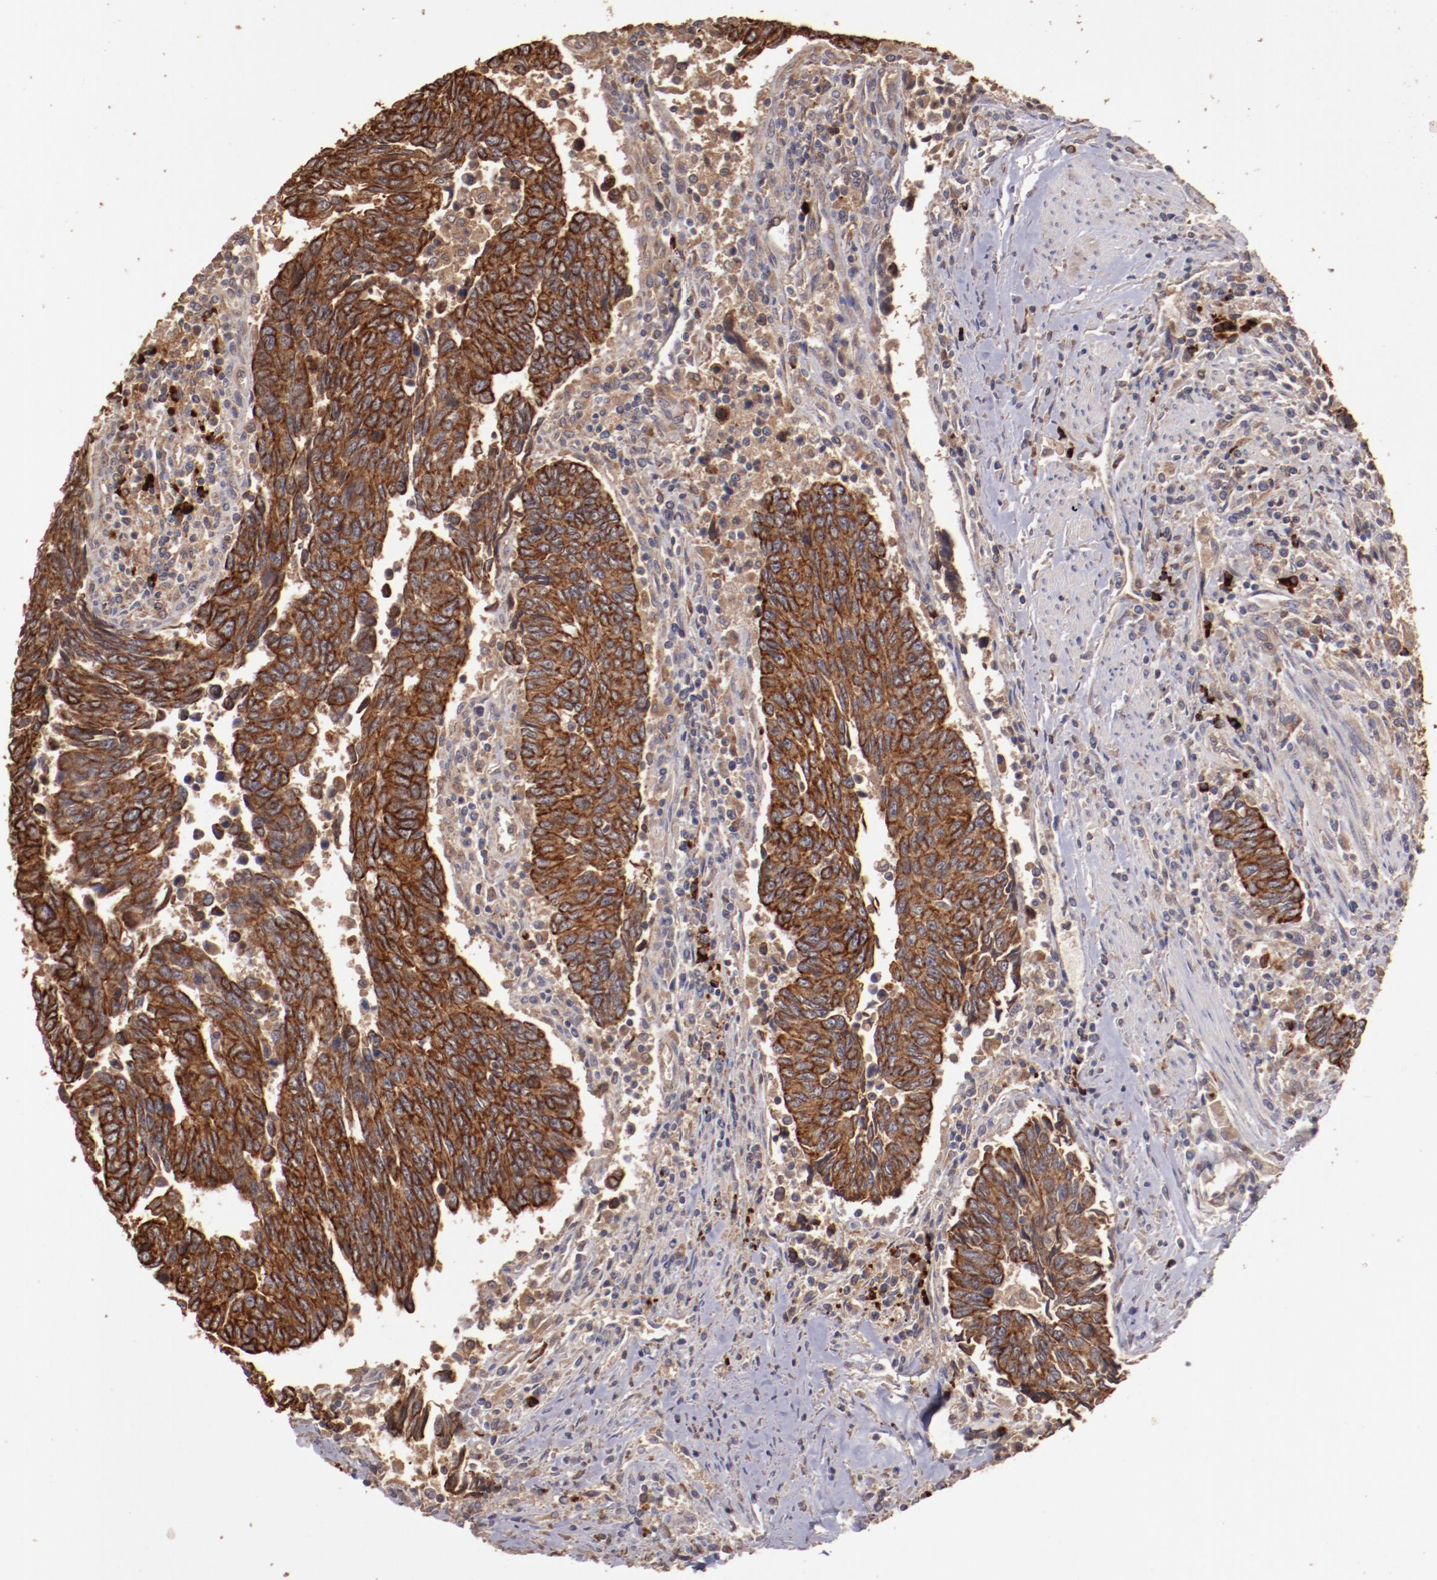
{"staining": {"intensity": "moderate", "quantity": ">75%", "location": "cytoplasmic/membranous"}, "tissue": "urothelial cancer", "cell_type": "Tumor cells", "image_type": "cancer", "snomed": [{"axis": "morphology", "description": "Urothelial carcinoma, High grade"}, {"axis": "topography", "description": "Urinary bladder"}], "caption": "Immunohistochemistry (IHC) histopathology image of urothelial cancer stained for a protein (brown), which shows medium levels of moderate cytoplasmic/membranous expression in about >75% of tumor cells.", "gene": "SRRD", "patient": {"sex": "male", "age": 86}}